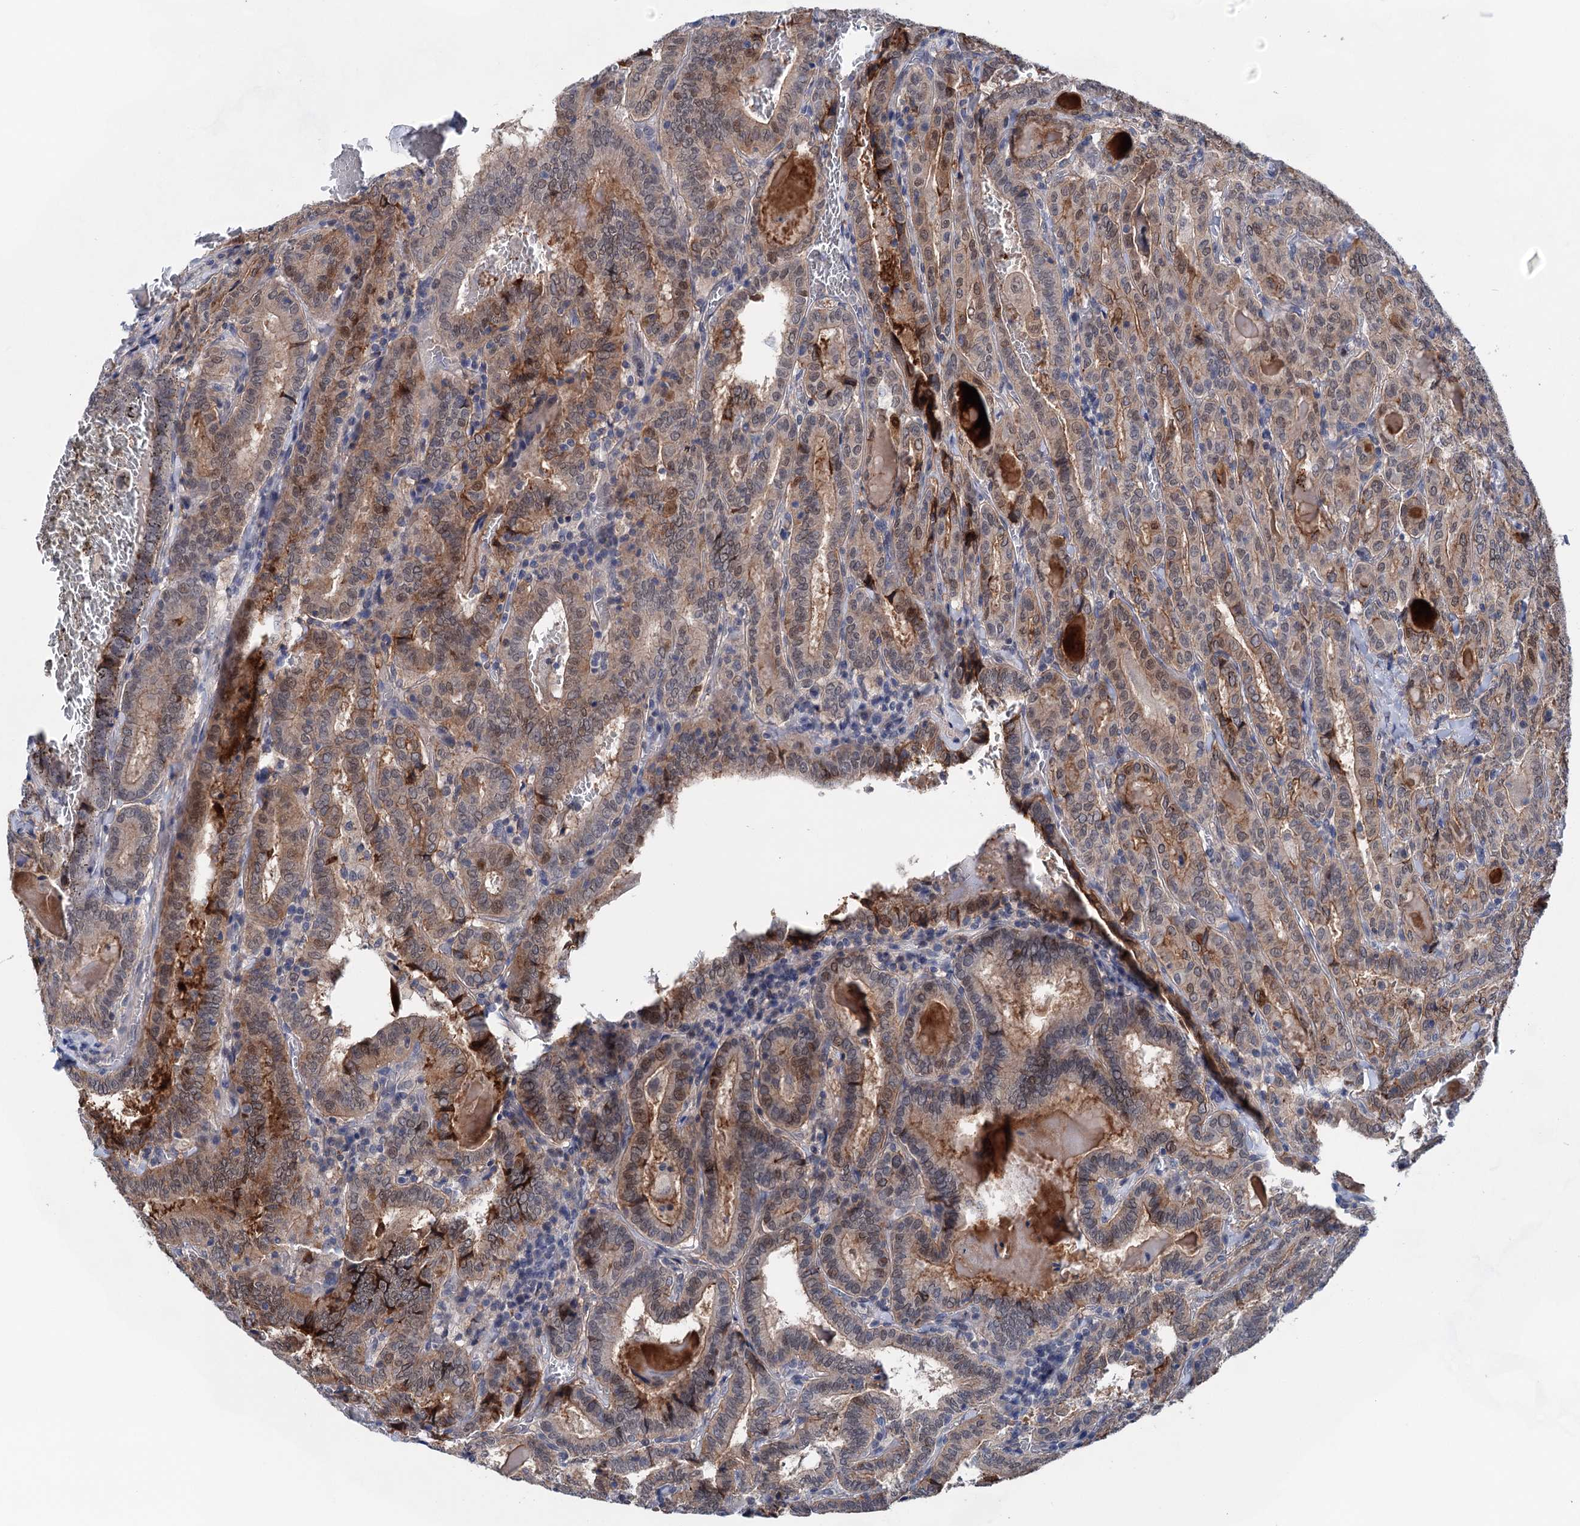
{"staining": {"intensity": "moderate", "quantity": "<25%", "location": "cytoplasmic/membranous,nuclear"}, "tissue": "thyroid cancer", "cell_type": "Tumor cells", "image_type": "cancer", "snomed": [{"axis": "morphology", "description": "Papillary adenocarcinoma, NOS"}, {"axis": "topography", "description": "Thyroid gland"}], "caption": "Tumor cells exhibit moderate cytoplasmic/membranous and nuclear positivity in about <25% of cells in thyroid papillary adenocarcinoma.", "gene": "MORN3", "patient": {"sex": "female", "age": 72}}